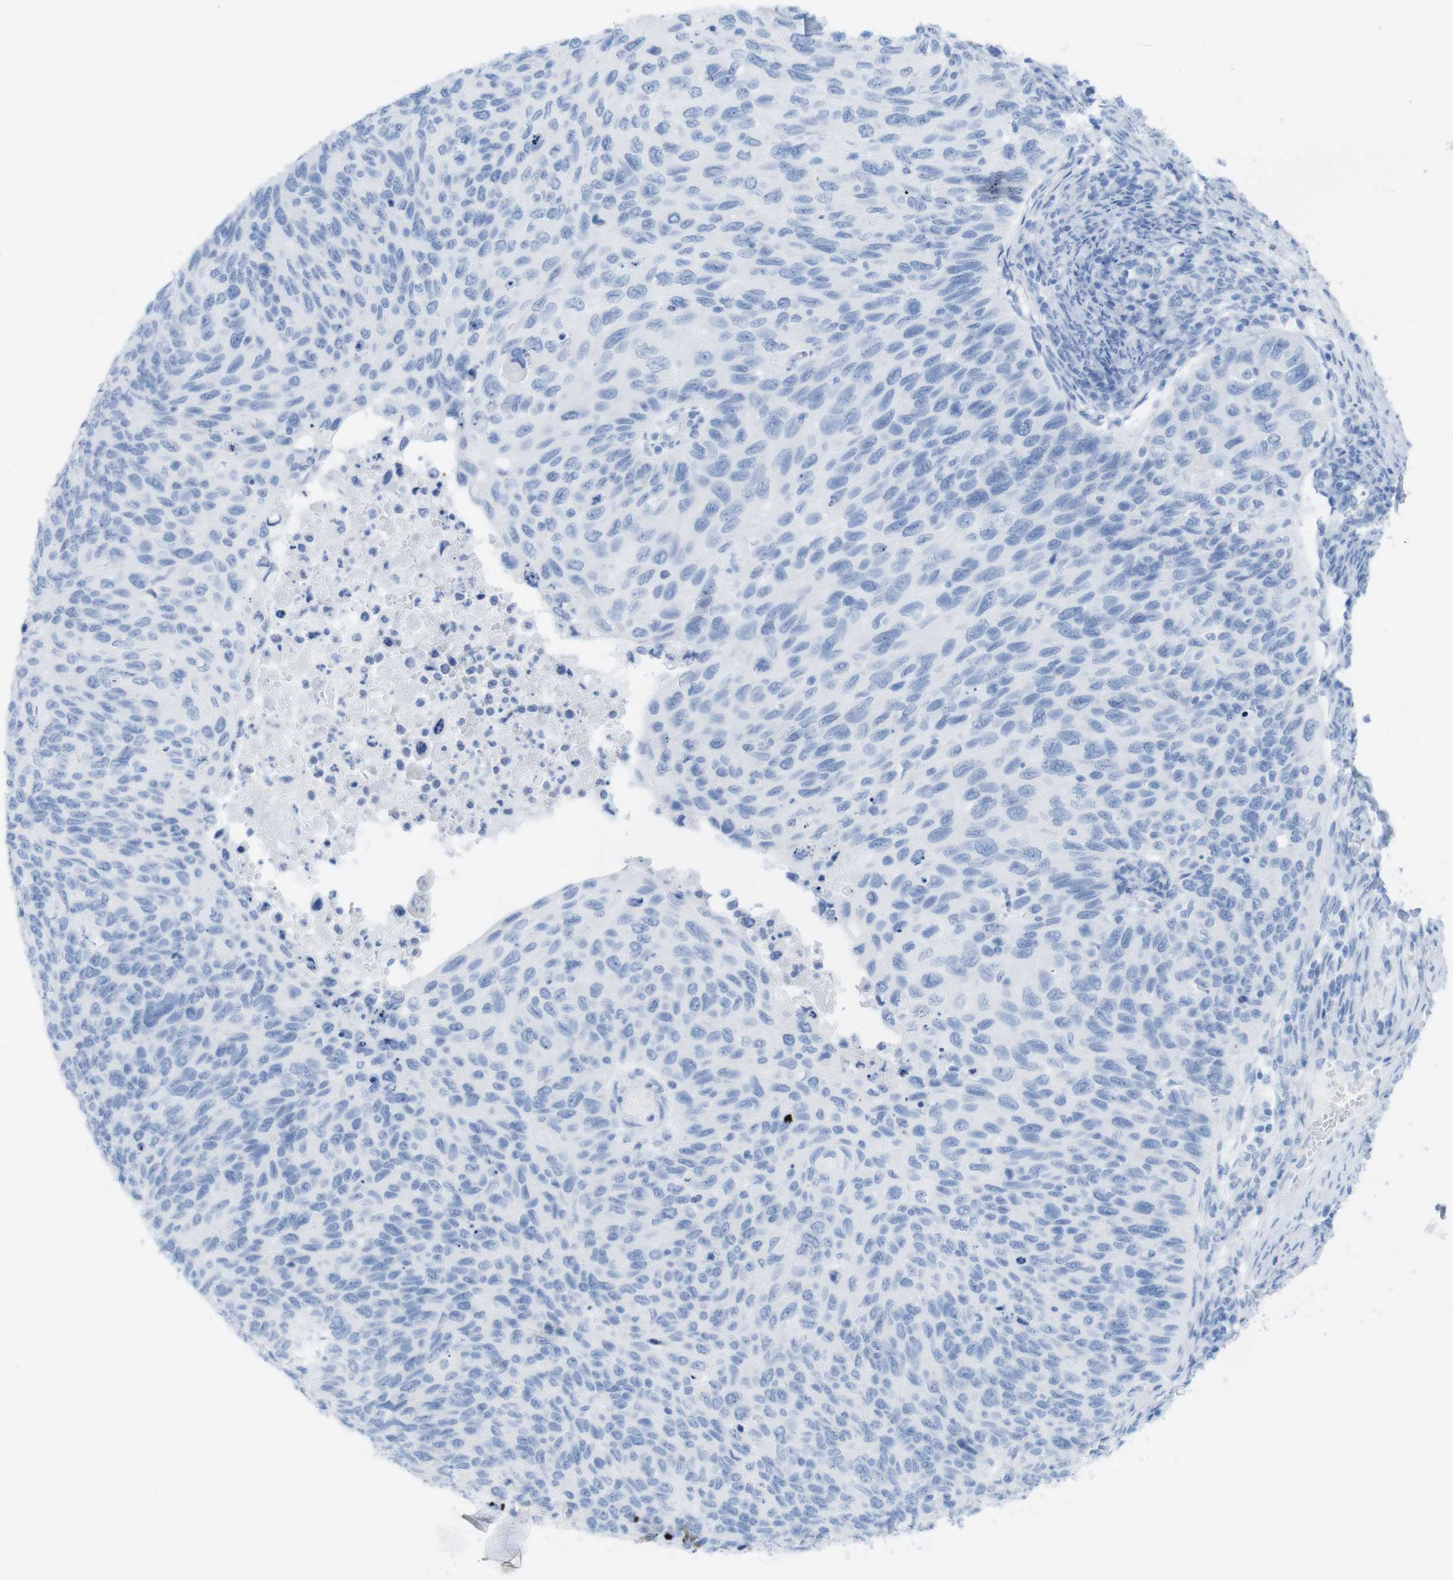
{"staining": {"intensity": "negative", "quantity": "none", "location": "none"}, "tissue": "cervical cancer", "cell_type": "Tumor cells", "image_type": "cancer", "snomed": [{"axis": "morphology", "description": "Squamous cell carcinoma, NOS"}, {"axis": "topography", "description": "Cervix"}], "caption": "Immunohistochemical staining of cervical squamous cell carcinoma shows no significant staining in tumor cells.", "gene": "MYH7", "patient": {"sex": "female", "age": 70}}